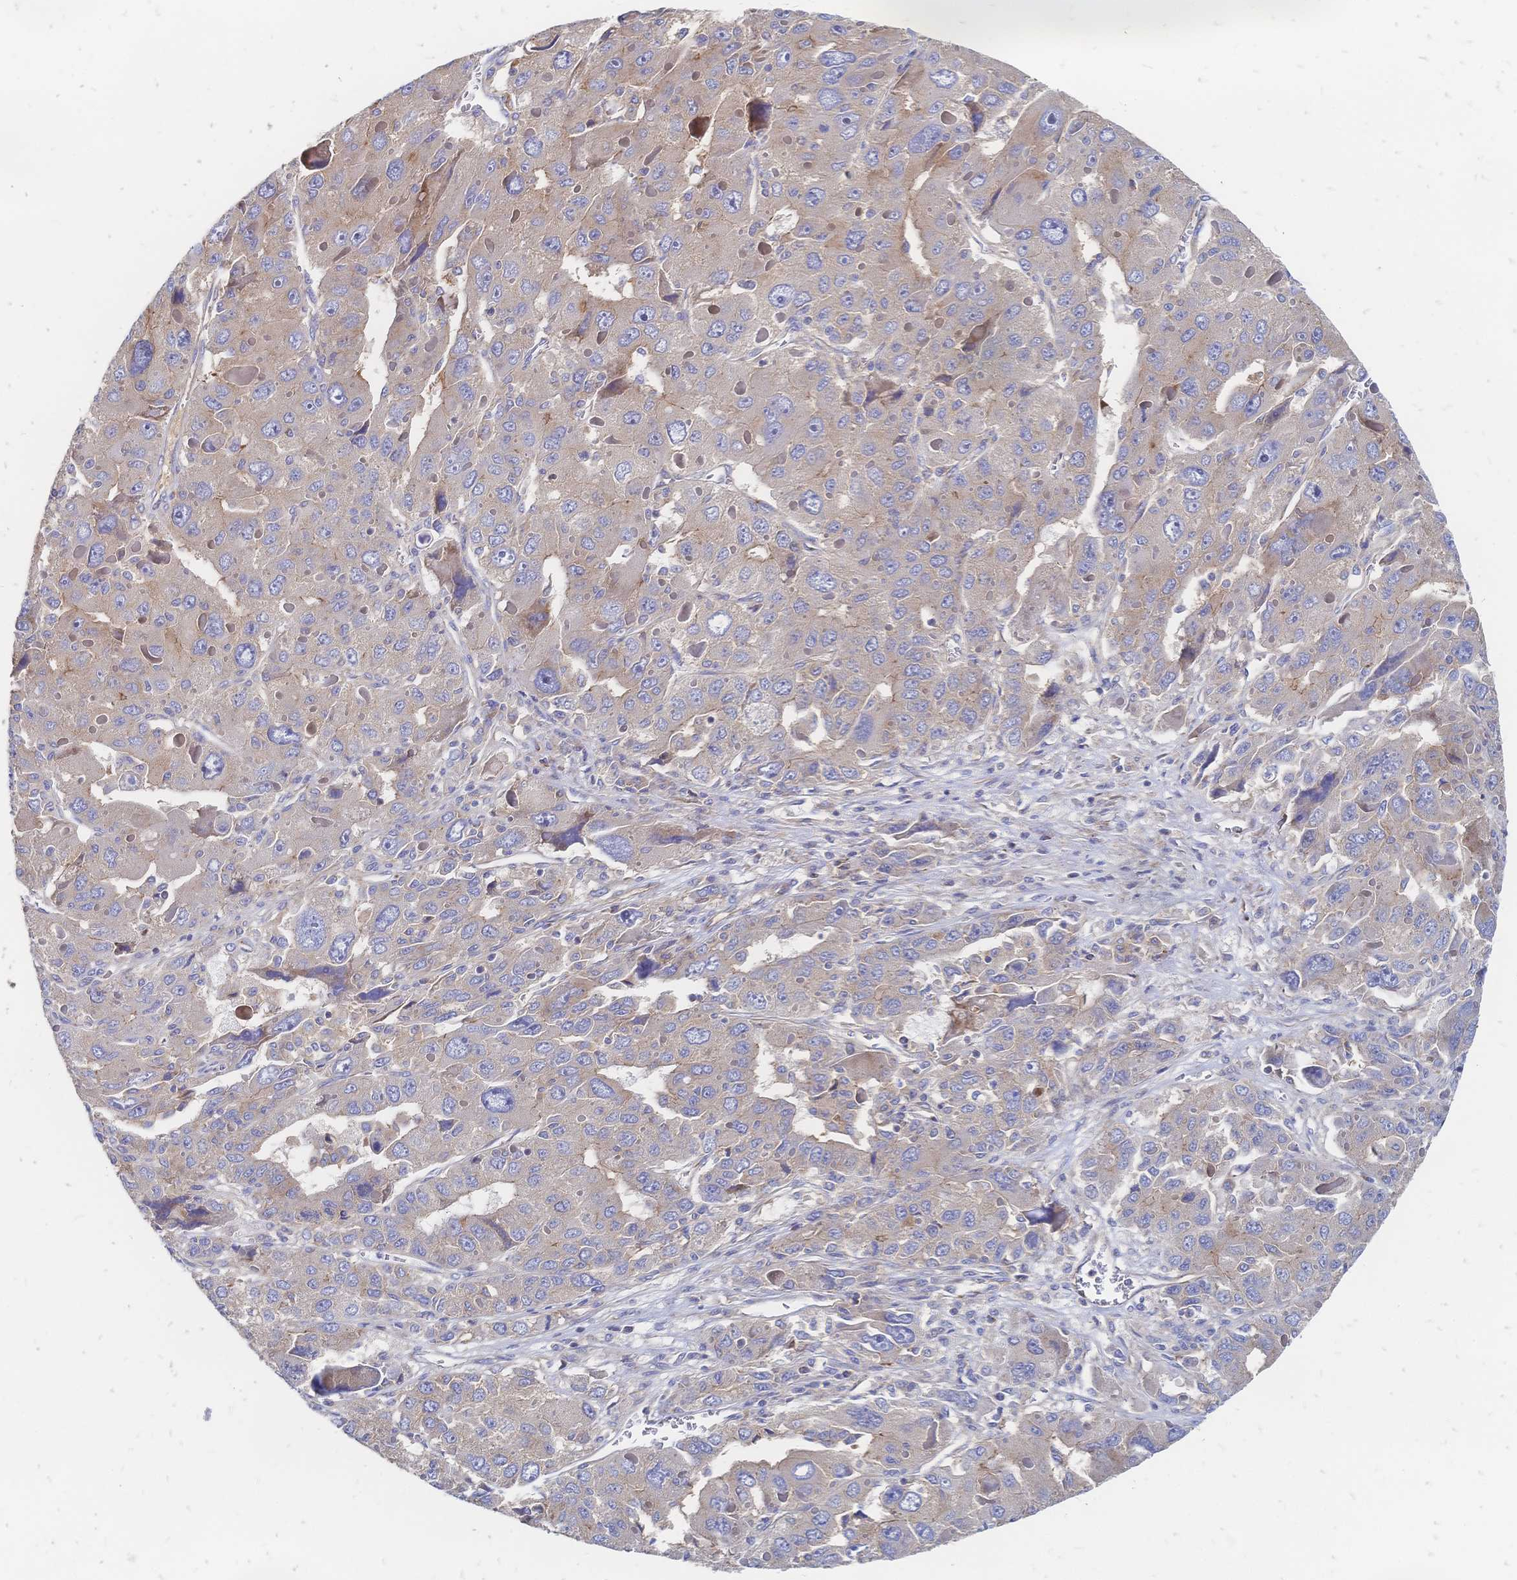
{"staining": {"intensity": "weak", "quantity": "25%-75%", "location": "cytoplasmic/membranous"}, "tissue": "liver cancer", "cell_type": "Tumor cells", "image_type": "cancer", "snomed": [{"axis": "morphology", "description": "Carcinoma, Hepatocellular, NOS"}, {"axis": "topography", "description": "Liver"}], "caption": "A histopathology image showing weak cytoplasmic/membranous staining in about 25%-75% of tumor cells in hepatocellular carcinoma (liver), as visualized by brown immunohistochemical staining.", "gene": "SORBS1", "patient": {"sex": "female", "age": 41}}